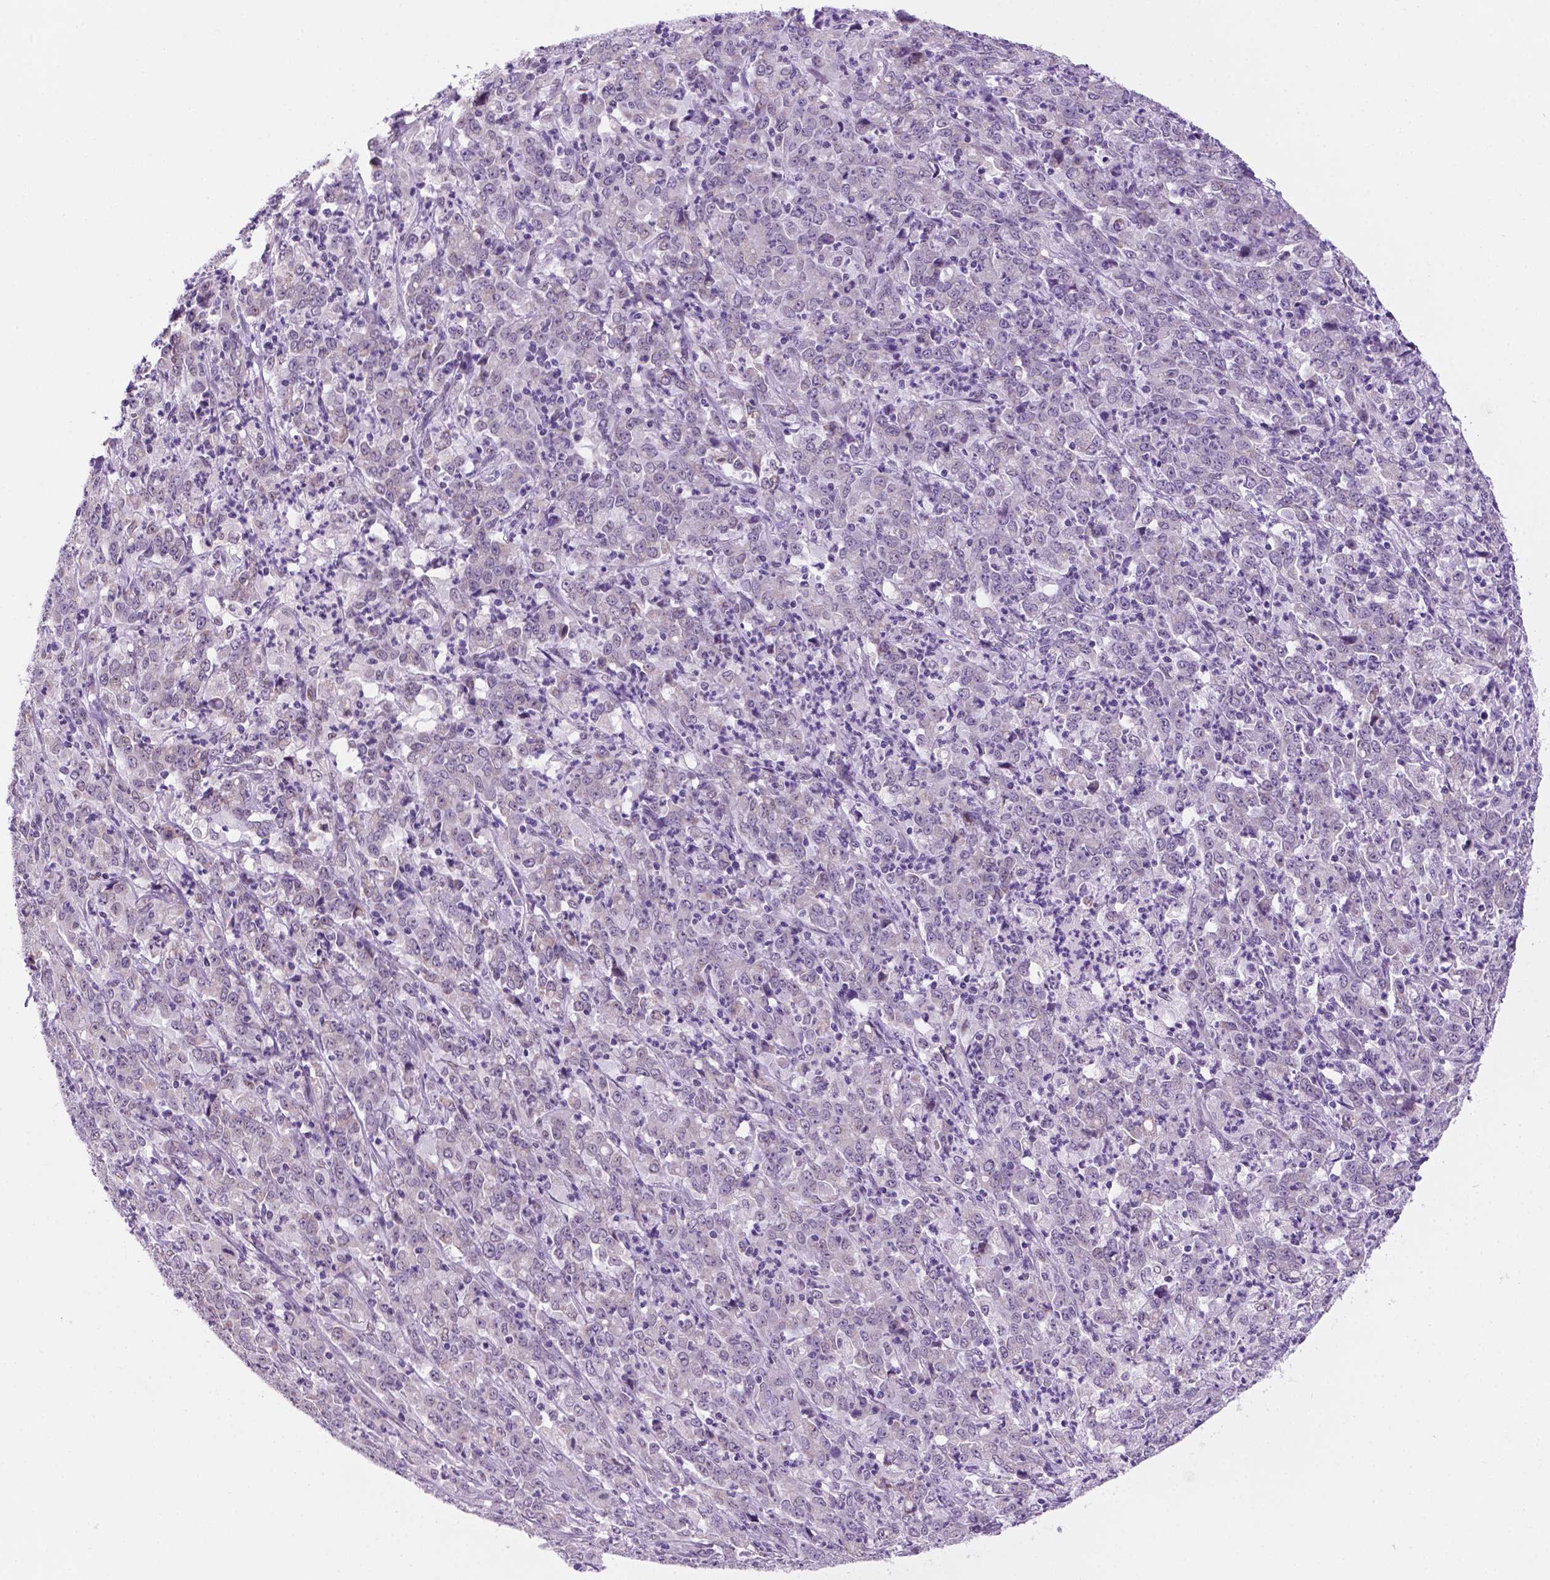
{"staining": {"intensity": "negative", "quantity": "none", "location": "none"}, "tissue": "stomach cancer", "cell_type": "Tumor cells", "image_type": "cancer", "snomed": [{"axis": "morphology", "description": "Adenocarcinoma, NOS"}, {"axis": "topography", "description": "Stomach, lower"}], "caption": "Human adenocarcinoma (stomach) stained for a protein using immunohistochemistry shows no positivity in tumor cells.", "gene": "C18orf21", "patient": {"sex": "female", "age": 71}}